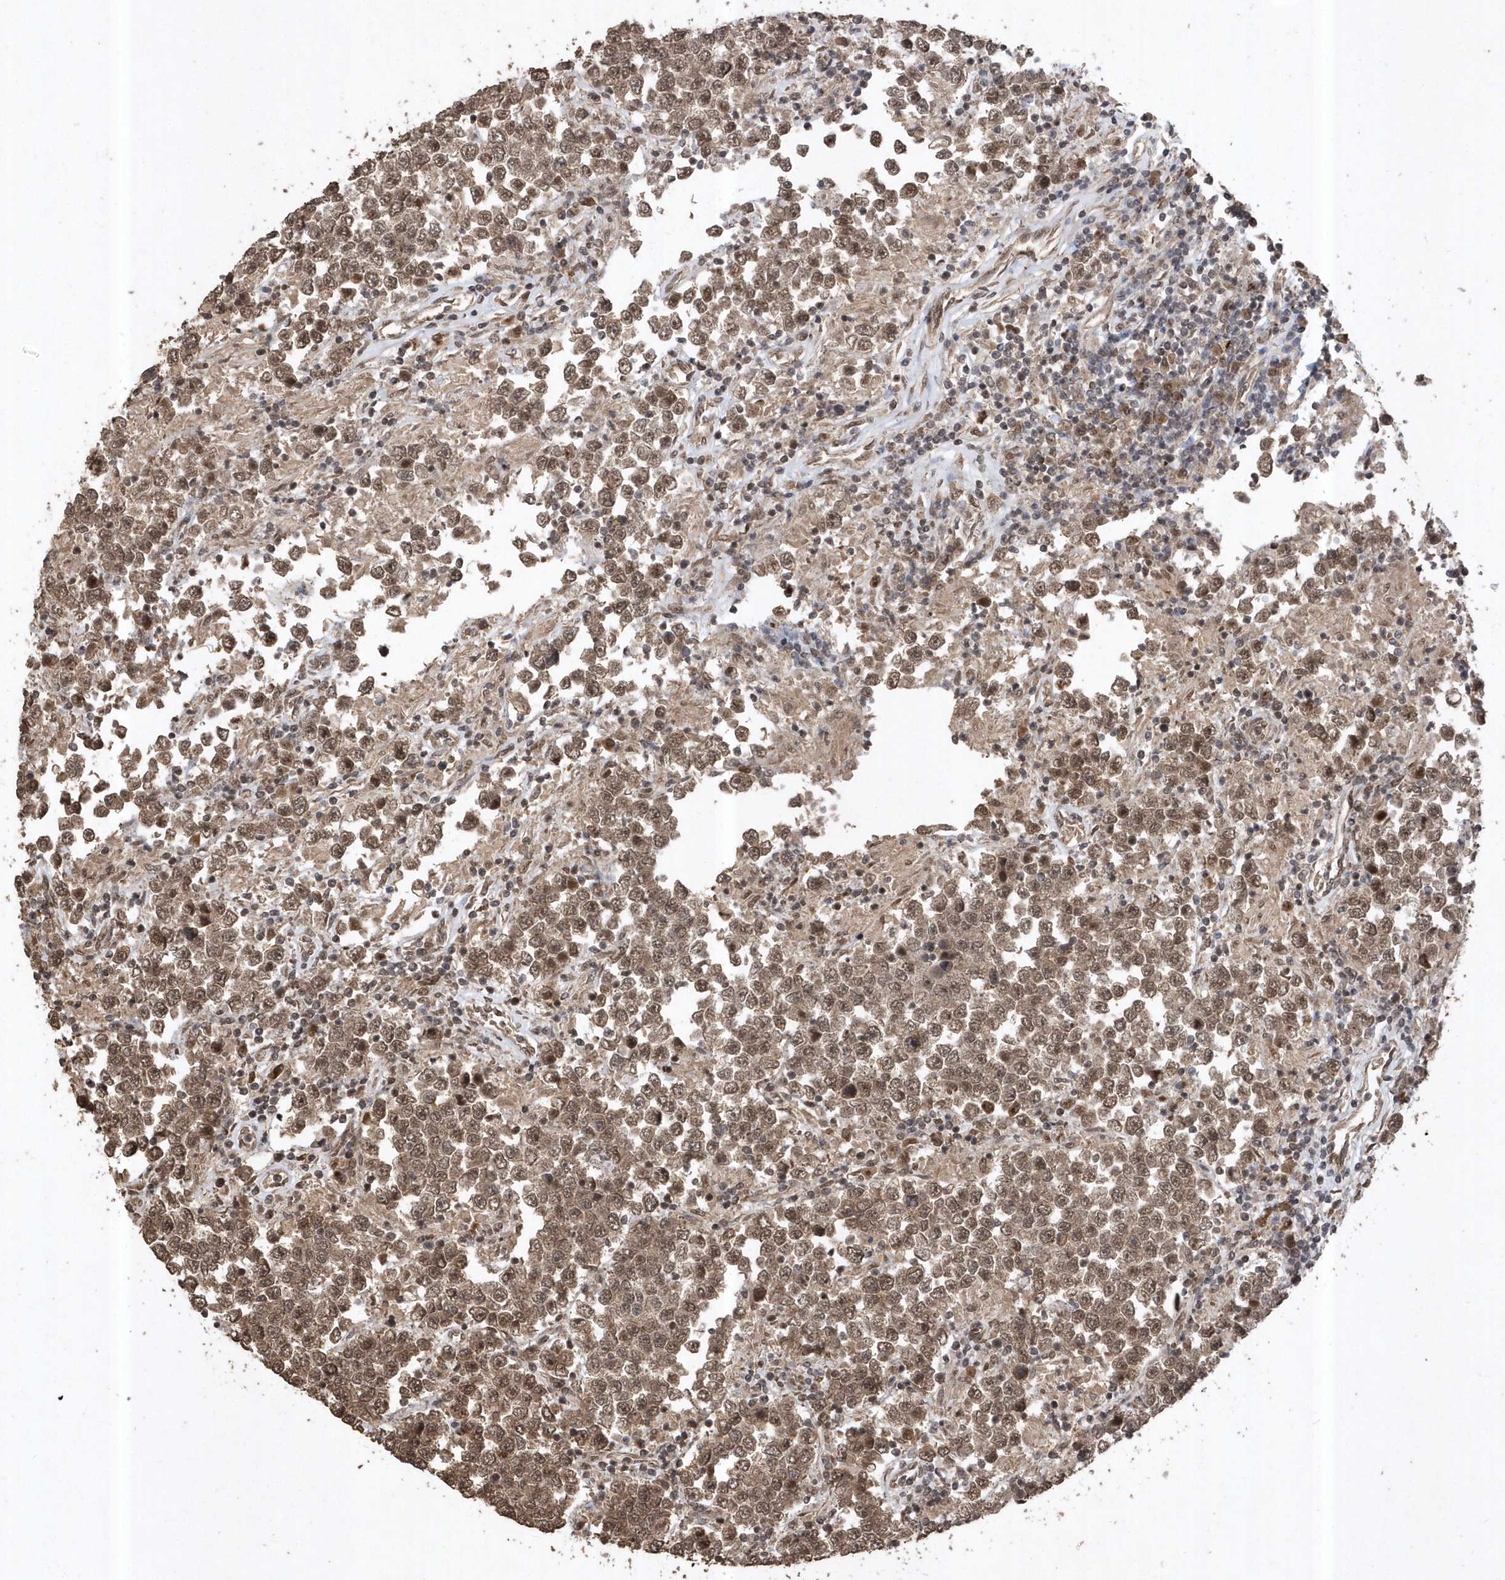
{"staining": {"intensity": "moderate", "quantity": ">75%", "location": "cytoplasmic/membranous,nuclear"}, "tissue": "testis cancer", "cell_type": "Tumor cells", "image_type": "cancer", "snomed": [{"axis": "morphology", "description": "Normal tissue, NOS"}, {"axis": "morphology", "description": "Urothelial carcinoma, High grade"}, {"axis": "morphology", "description": "Seminoma, NOS"}, {"axis": "morphology", "description": "Carcinoma, Embryonal, NOS"}, {"axis": "topography", "description": "Urinary bladder"}, {"axis": "topography", "description": "Testis"}], "caption": "There is medium levels of moderate cytoplasmic/membranous and nuclear positivity in tumor cells of testis cancer (seminoma), as demonstrated by immunohistochemical staining (brown color).", "gene": "INTS12", "patient": {"sex": "male", "age": 41}}